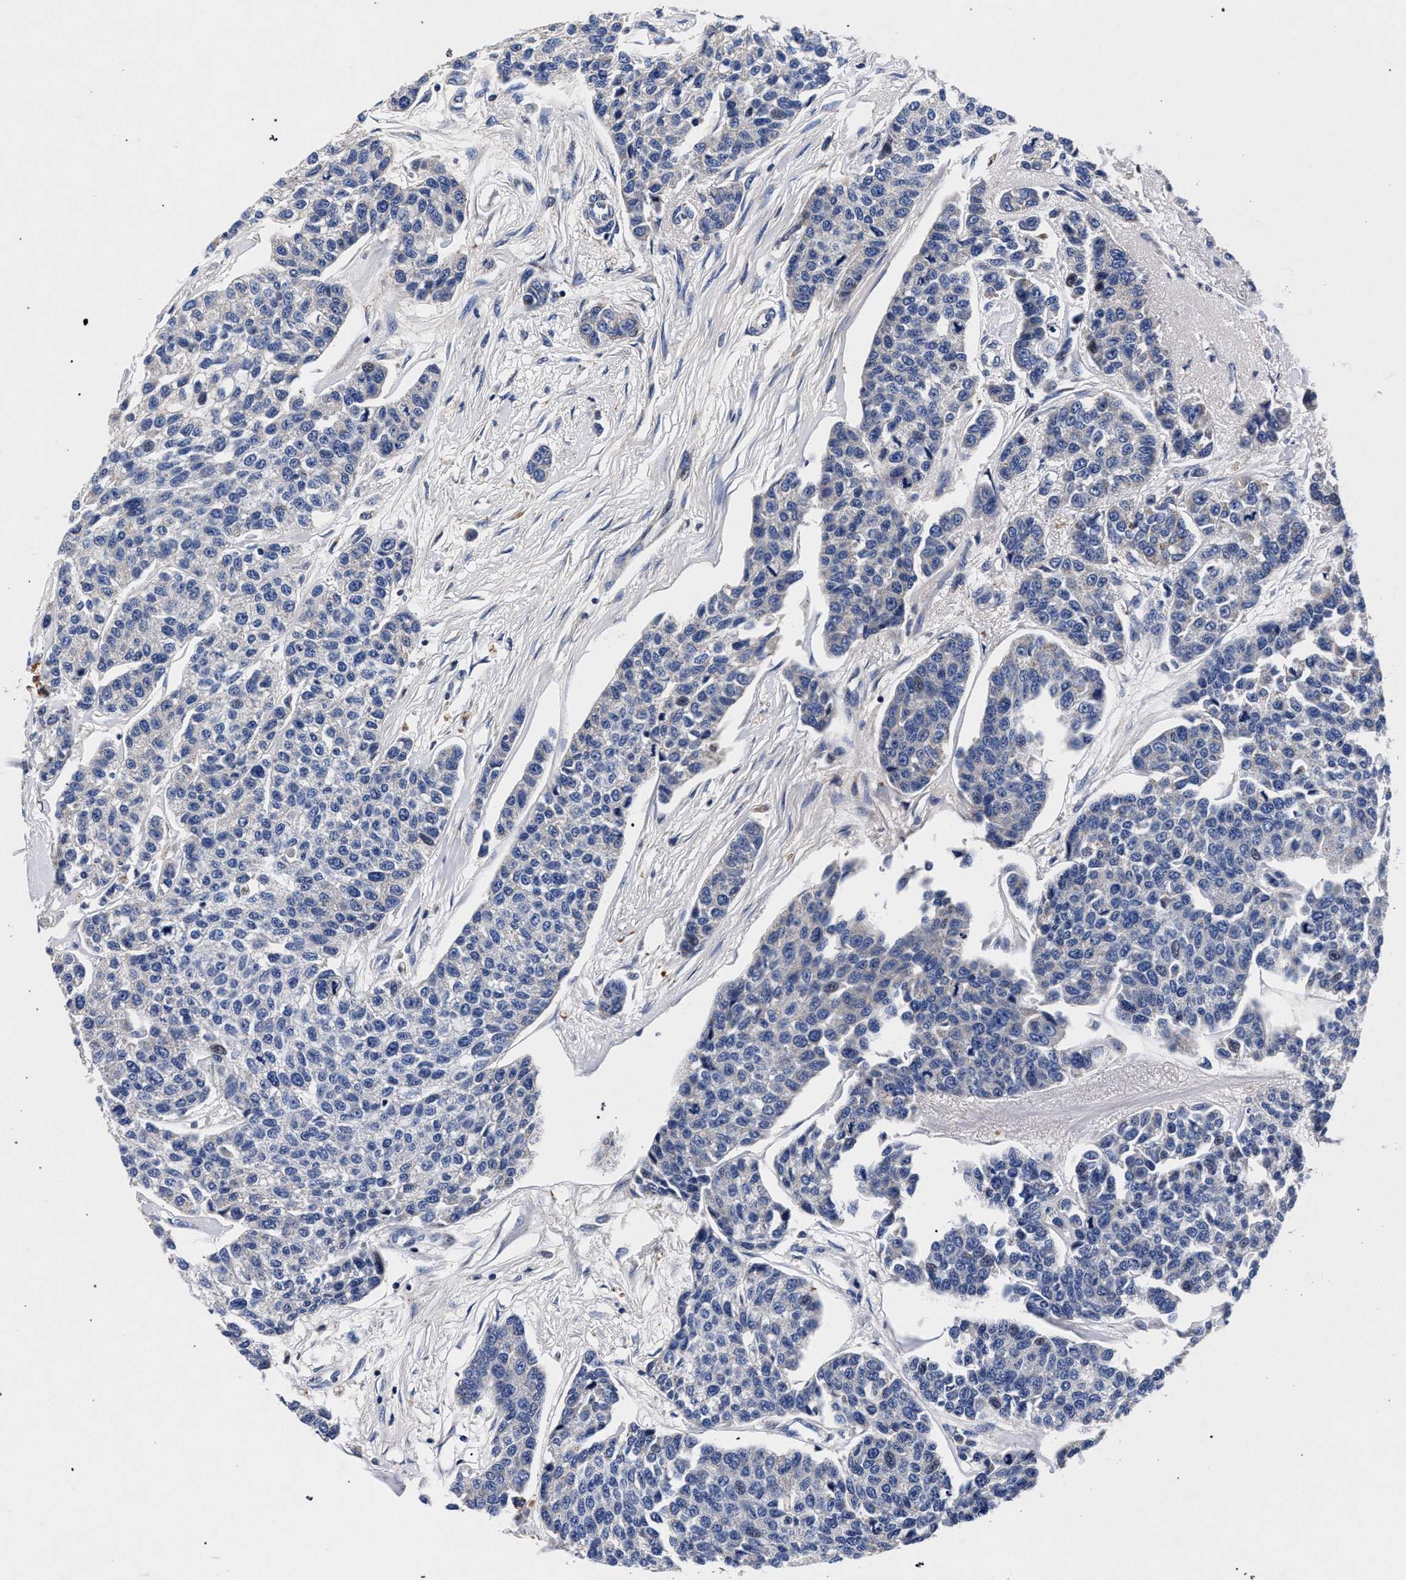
{"staining": {"intensity": "negative", "quantity": "none", "location": "none"}, "tissue": "breast cancer", "cell_type": "Tumor cells", "image_type": "cancer", "snomed": [{"axis": "morphology", "description": "Duct carcinoma"}, {"axis": "topography", "description": "Breast"}], "caption": "DAB immunohistochemical staining of infiltrating ductal carcinoma (breast) shows no significant positivity in tumor cells. (Brightfield microscopy of DAB (3,3'-diaminobenzidine) immunohistochemistry at high magnification).", "gene": "HSD17B14", "patient": {"sex": "female", "age": 51}}